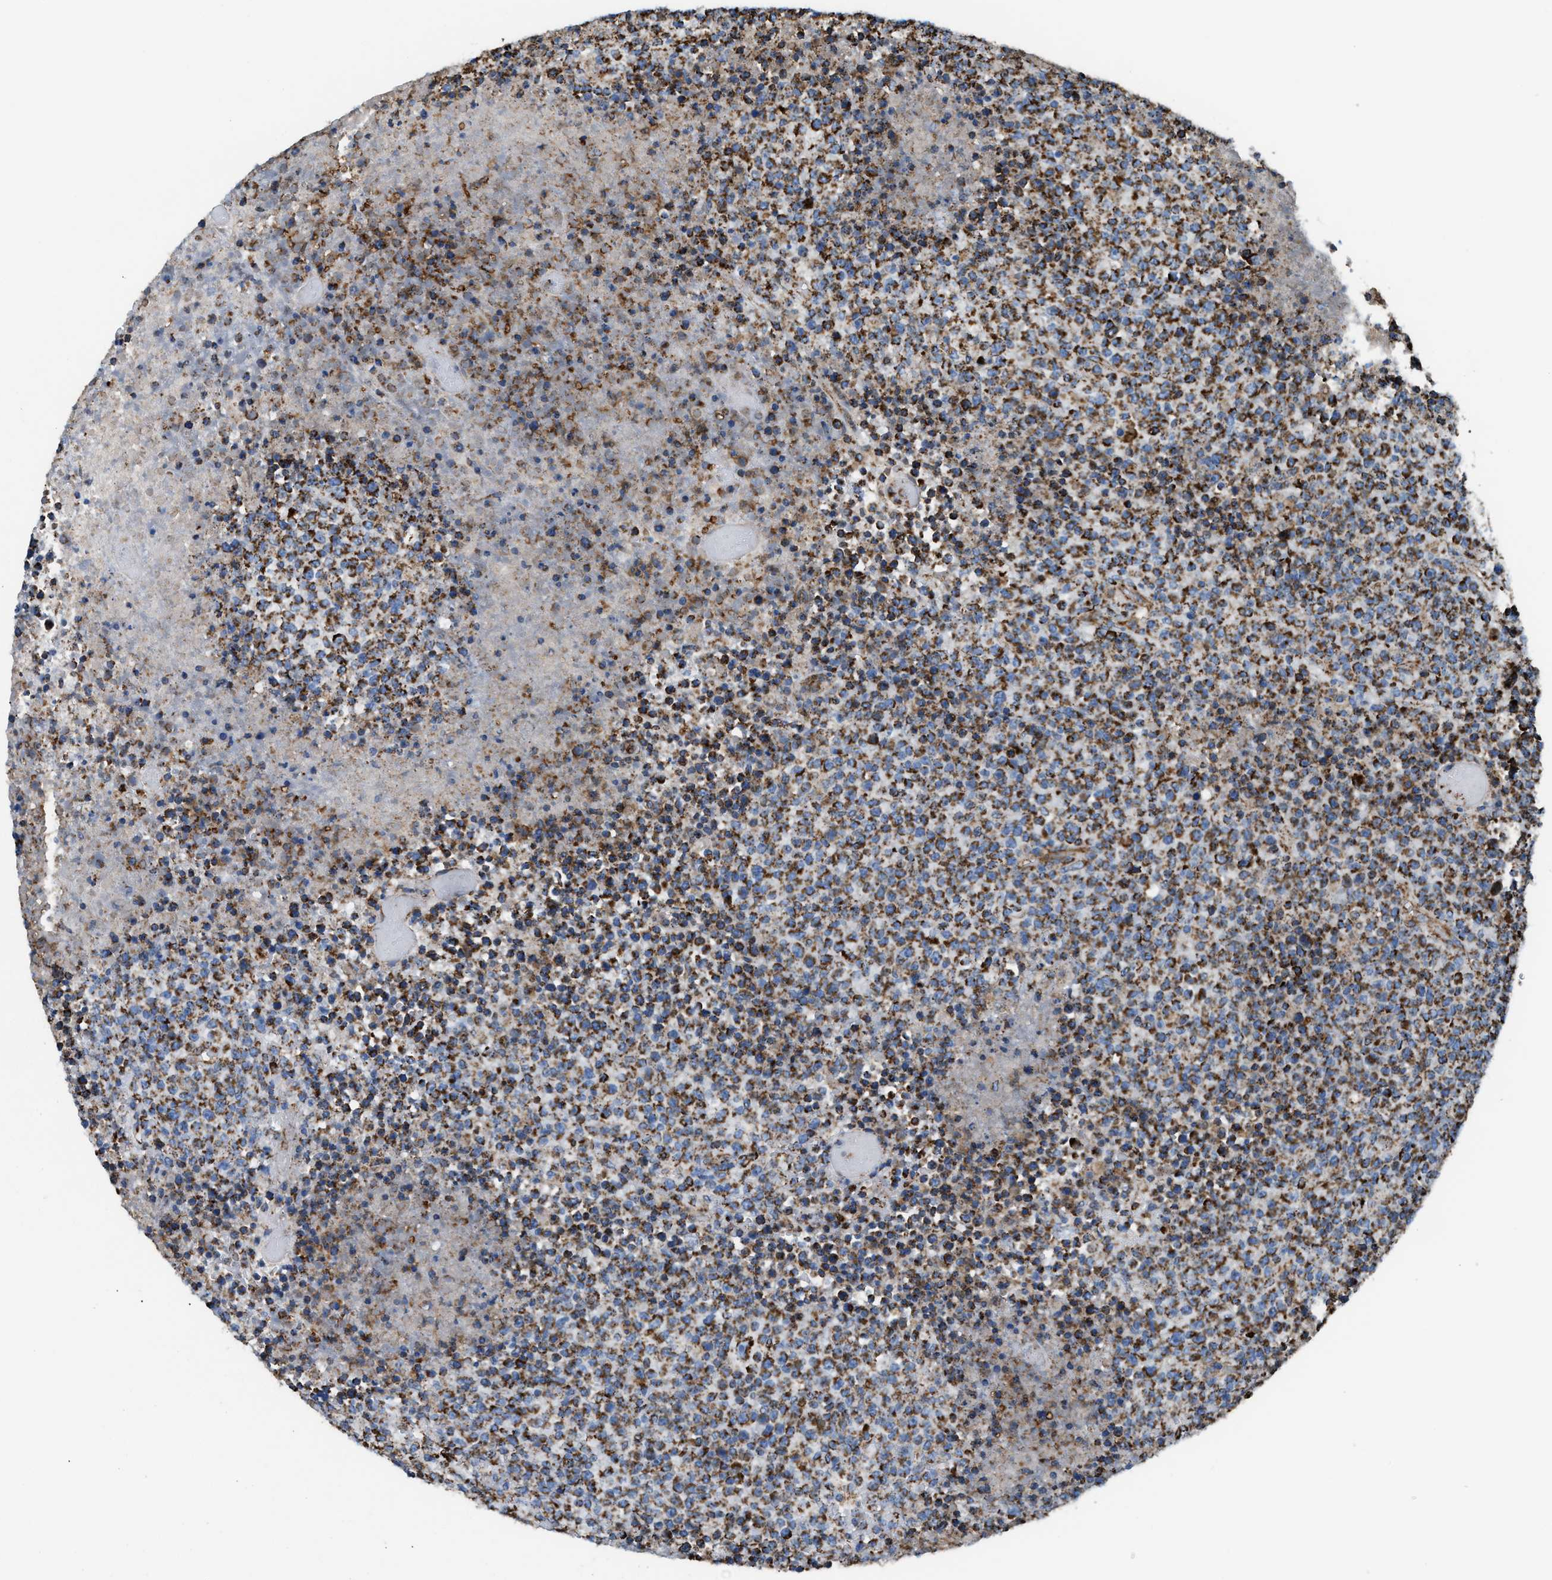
{"staining": {"intensity": "moderate", "quantity": ">75%", "location": "cytoplasmic/membranous"}, "tissue": "lymphoma", "cell_type": "Tumor cells", "image_type": "cancer", "snomed": [{"axis": "morphology", "description": "Malignant lymphoma, non-Hodgkin's type, High grade"}, {"axis": "topography", "description": "Lymph node"}], "caption": "The immunohistochemical stain highlights moderate cytoplasmic/membranous staining in tumor cells of lymphoma tissue.", "gene": "ECHS1", "patient": {"sex": "male", "age": 13}}